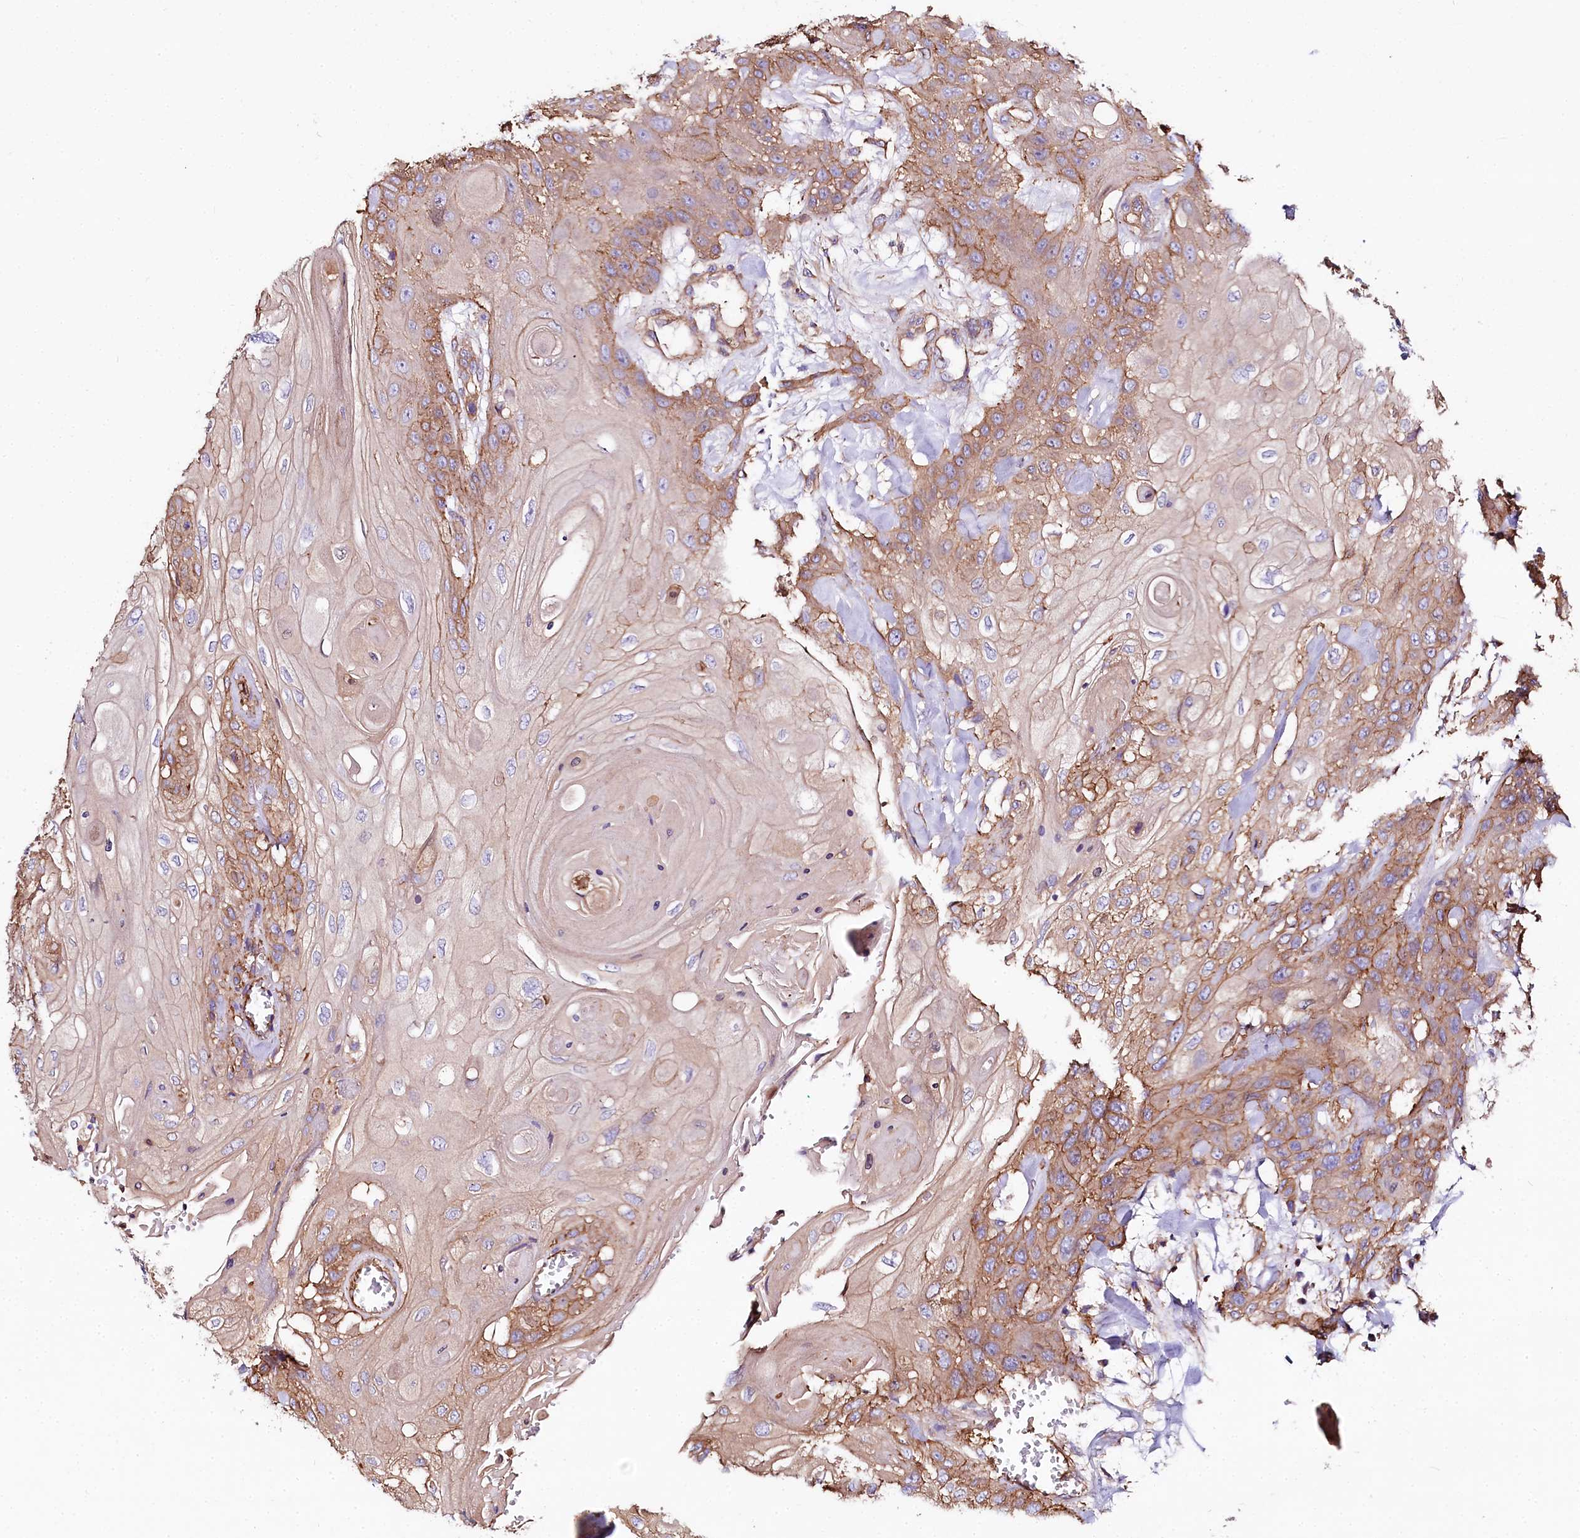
{"staining": {"intensity": "moderate", "quantity": "25%-75%", "location": "cytoplasmic/membranous"}, "tissue": "head and neck cancer", "cell_type": "Tumor cells", "image_type": "cancer", "snomed": [{"axis": "morphology", "description": "Squamous cell carcinoma, NOS"}, {"axis": "topography", "description": "Head-Neck"}], "caption": "Immunohistochemistry histopathology image of head and neck squamous cell carcinoma stained for a protein (brown), which demonstrates medium levels of moderate cytoplasmic/membranous staining in approximately 25%-75% of tumor cells.", "gene": "FCHSD2", "patient": {"sex": "female", "age": 43}}